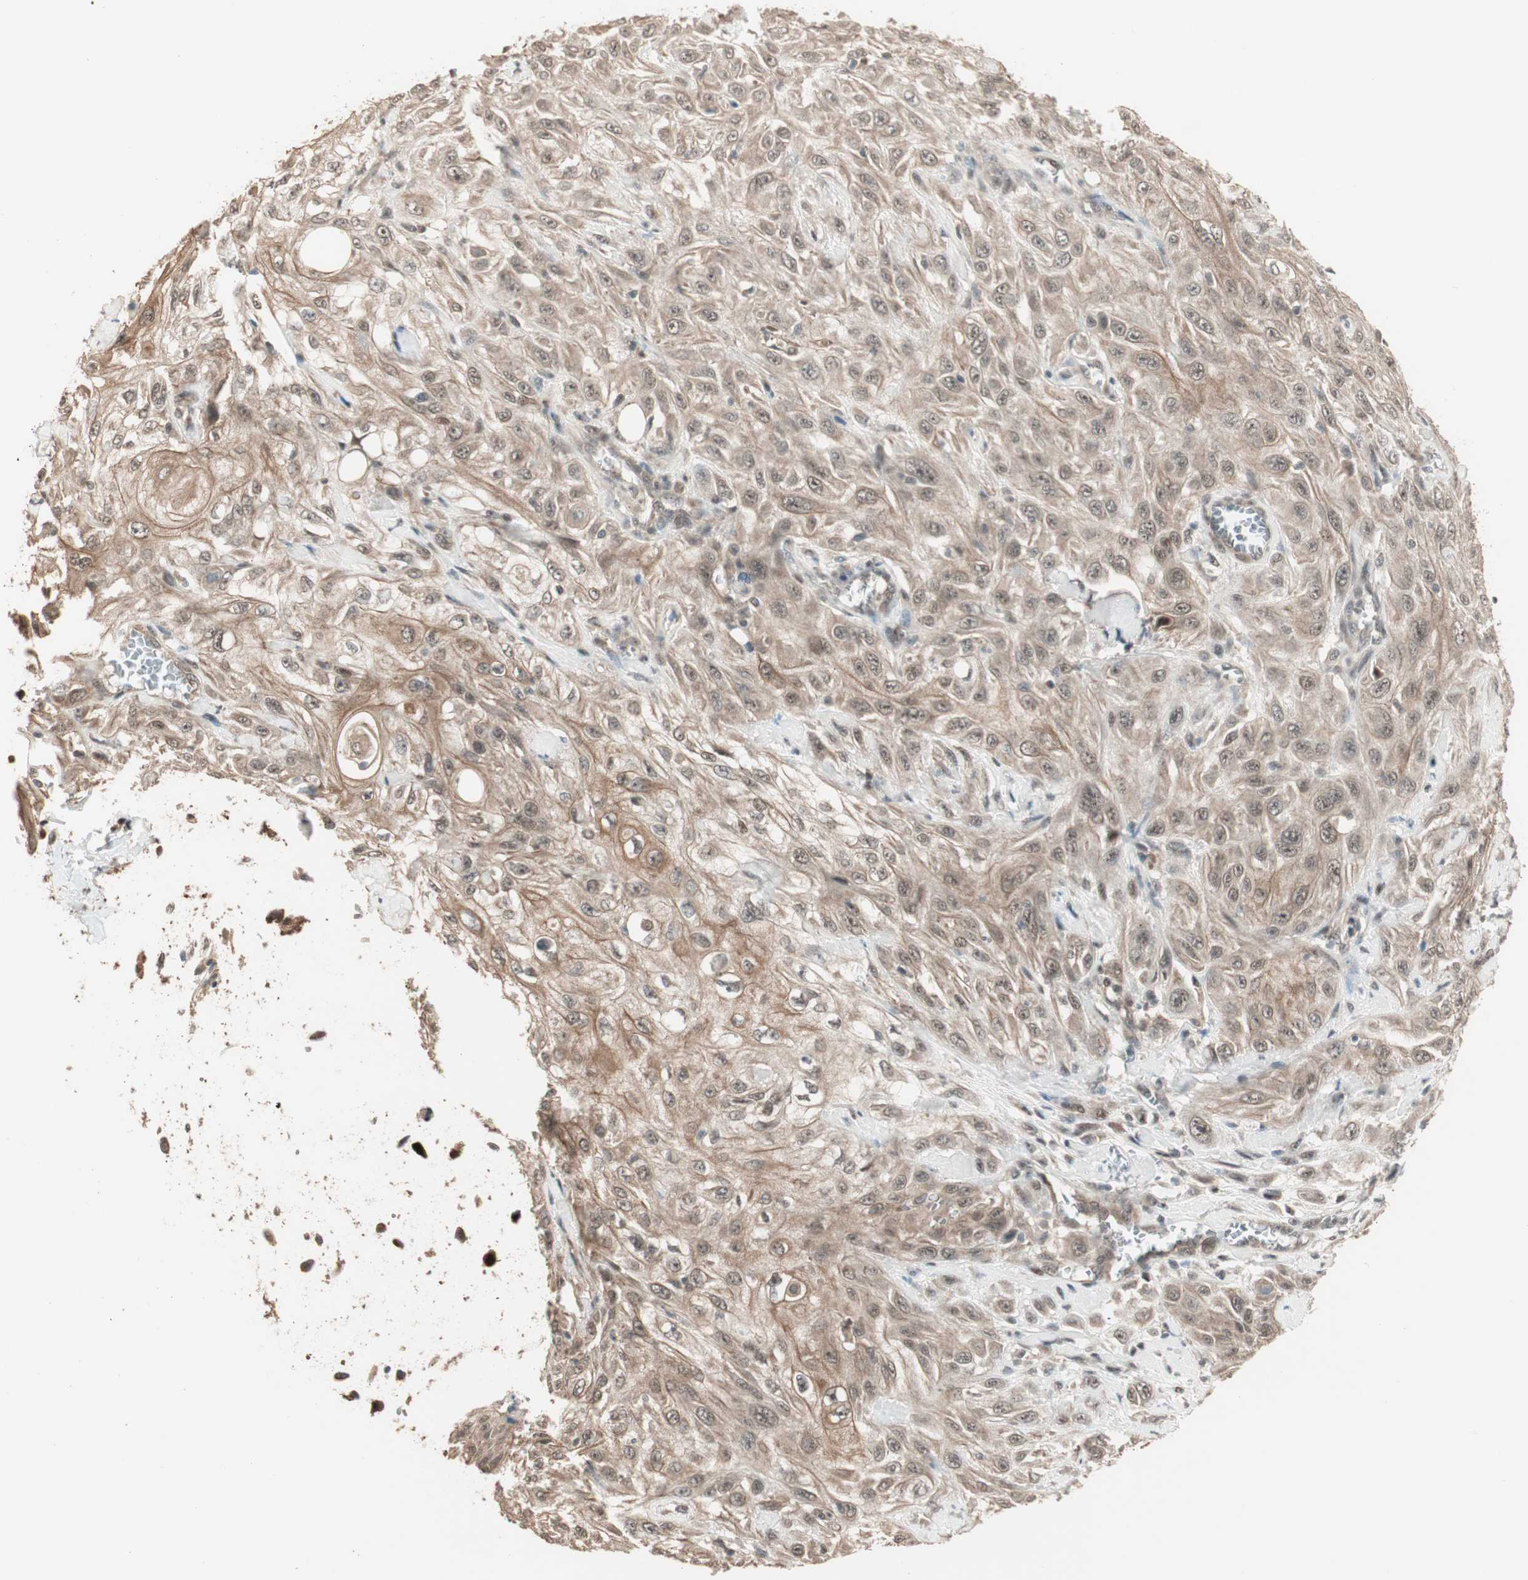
{"staining": {"intensity": "moderate", "quantity": ">75%", "location": "cytoplasmic/membranous,nuclear"}, "tissue": "skin cancer", "cell_type": "Tumor cells", "image_type": "cancer", "snomed": [{"axis": "morphology", "description": "Squamous cell carcinoma, NOS"}, {"axis": "morphology", "description": "Squamous cell carcinoma, metastatic, NOS"}, {"axis": "topography", "description": "Skin"}, {"axis": "topography", "description": "Lymph node"}], "caption": "About >75% of tumor cells in skin cancer exhibit moderate cytoplasmic/membranous and nuclear protein positivity as visualized by brown immunohistochemical staining.", "gene": "ZSCAN31", "patient": {"sex": "male", "age": 75}}